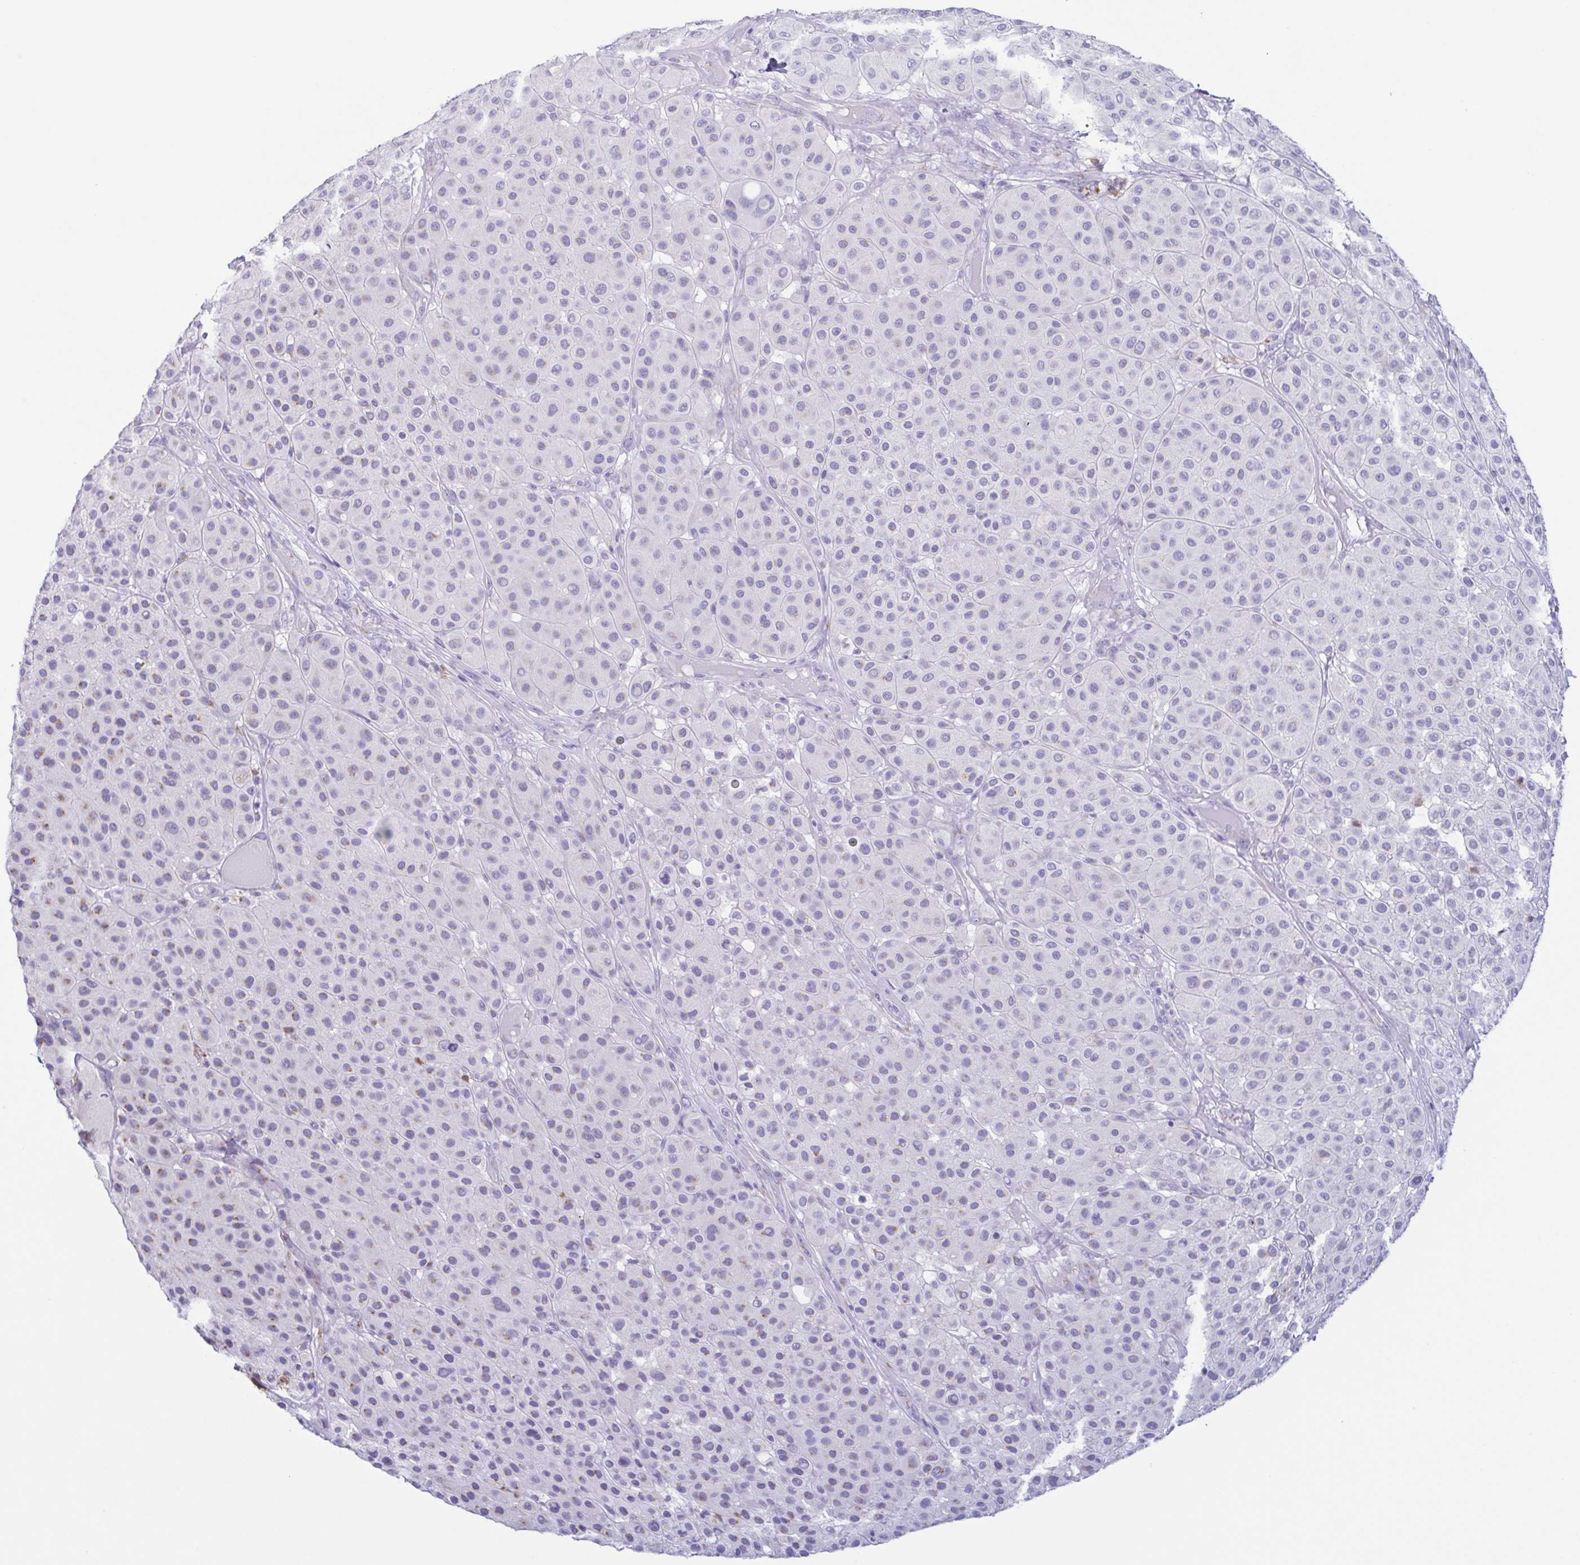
{"staining": {"intensity": "negative", "quantity": "none", "location": "none"}, "tissue": "melanoma", "cell_type": "Tumor cells", "image_type": "cancer", "snomed": [{"axis": "morphology", "description": "Malignant melanoma, Metastatic site"}, {"axis": "topography", "description": "Smooth muscle"}], "caption": "This is an immunohistochemistry (IHC) micrograph of melanoma. There is no positivity in tumor cells.", "gene": "AZU1", "patient": {"sex": "male", "age": 41}}